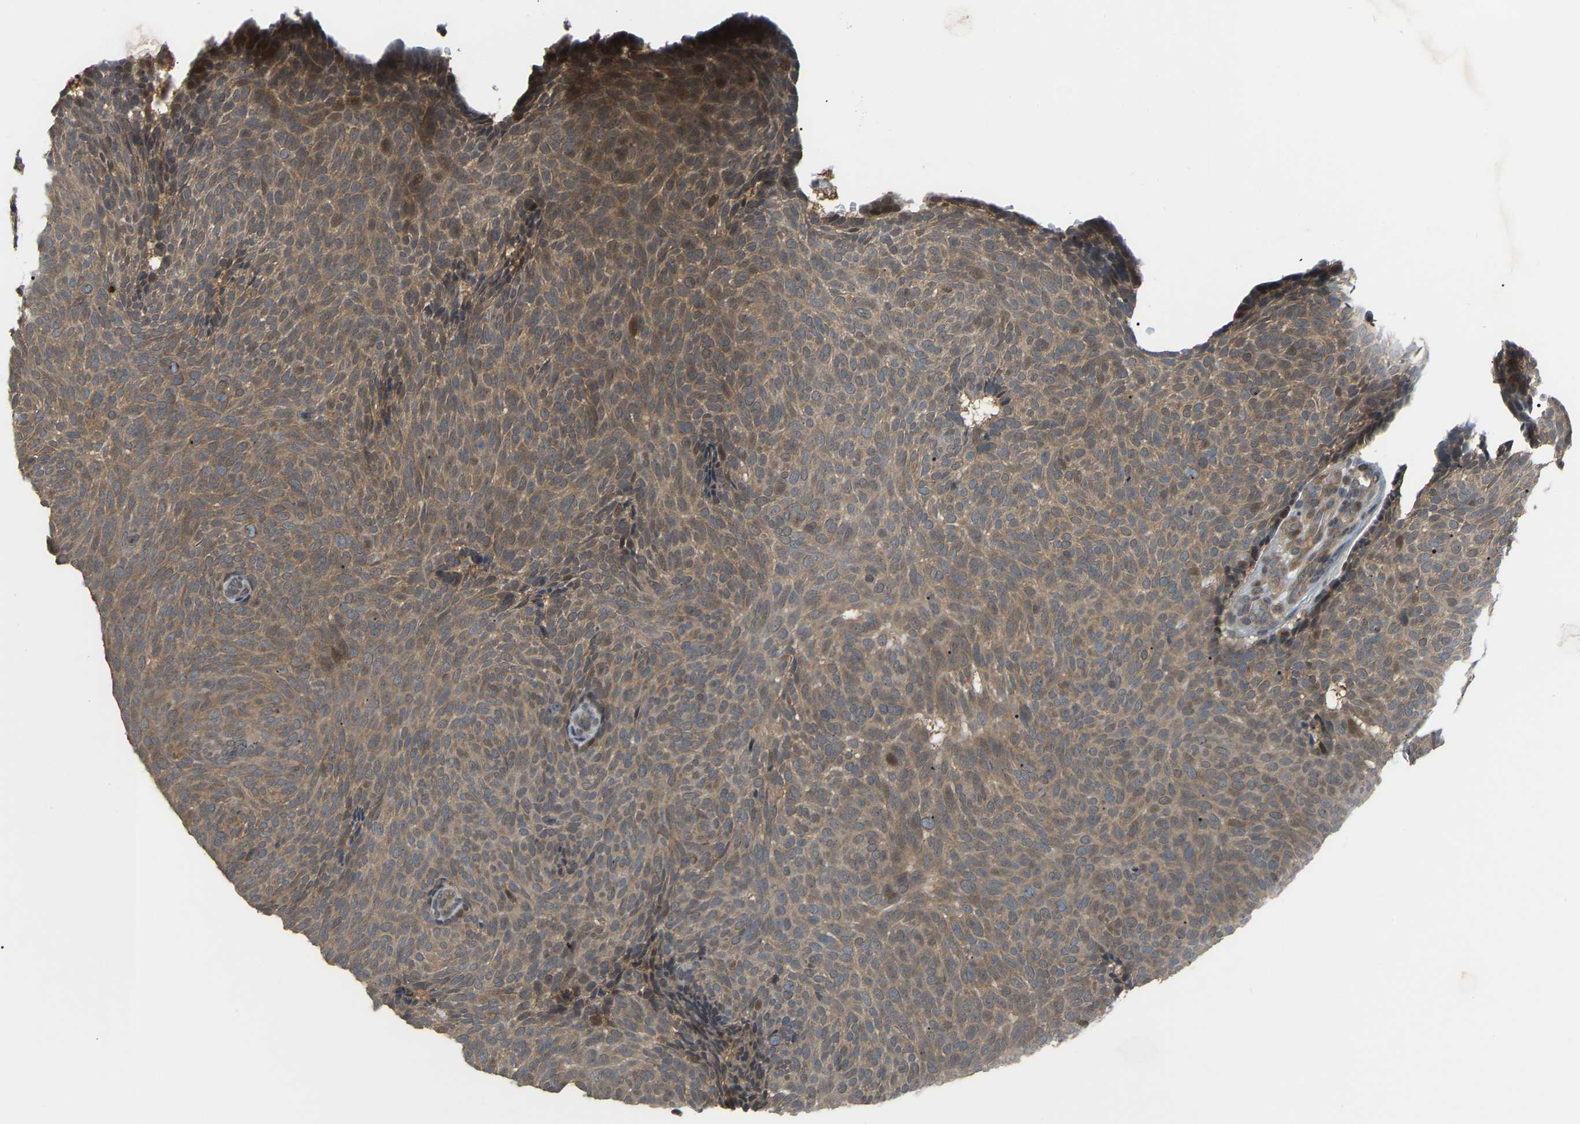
{"staining": {"intensity": "moderate", "quantity": ">75%", "location": "cytoplasmic/membranous"}, "tissue": "skin cancer", "cell_type": "Tumor cells", "image_type": "cancer", "snomed": [{"axis": "morphology", "description": "Basal cell carcinoma"}, {"axis": "topography", "description": "Skin"}], "caption": "Immunohistochemical staining of human skin basal cell carcinoma displays moderate cytoplasmic/membranous protein expression in approximately >75% of tumor cells.", "gene": "CROT", "patient": {"sex": "male", "age": 61}}